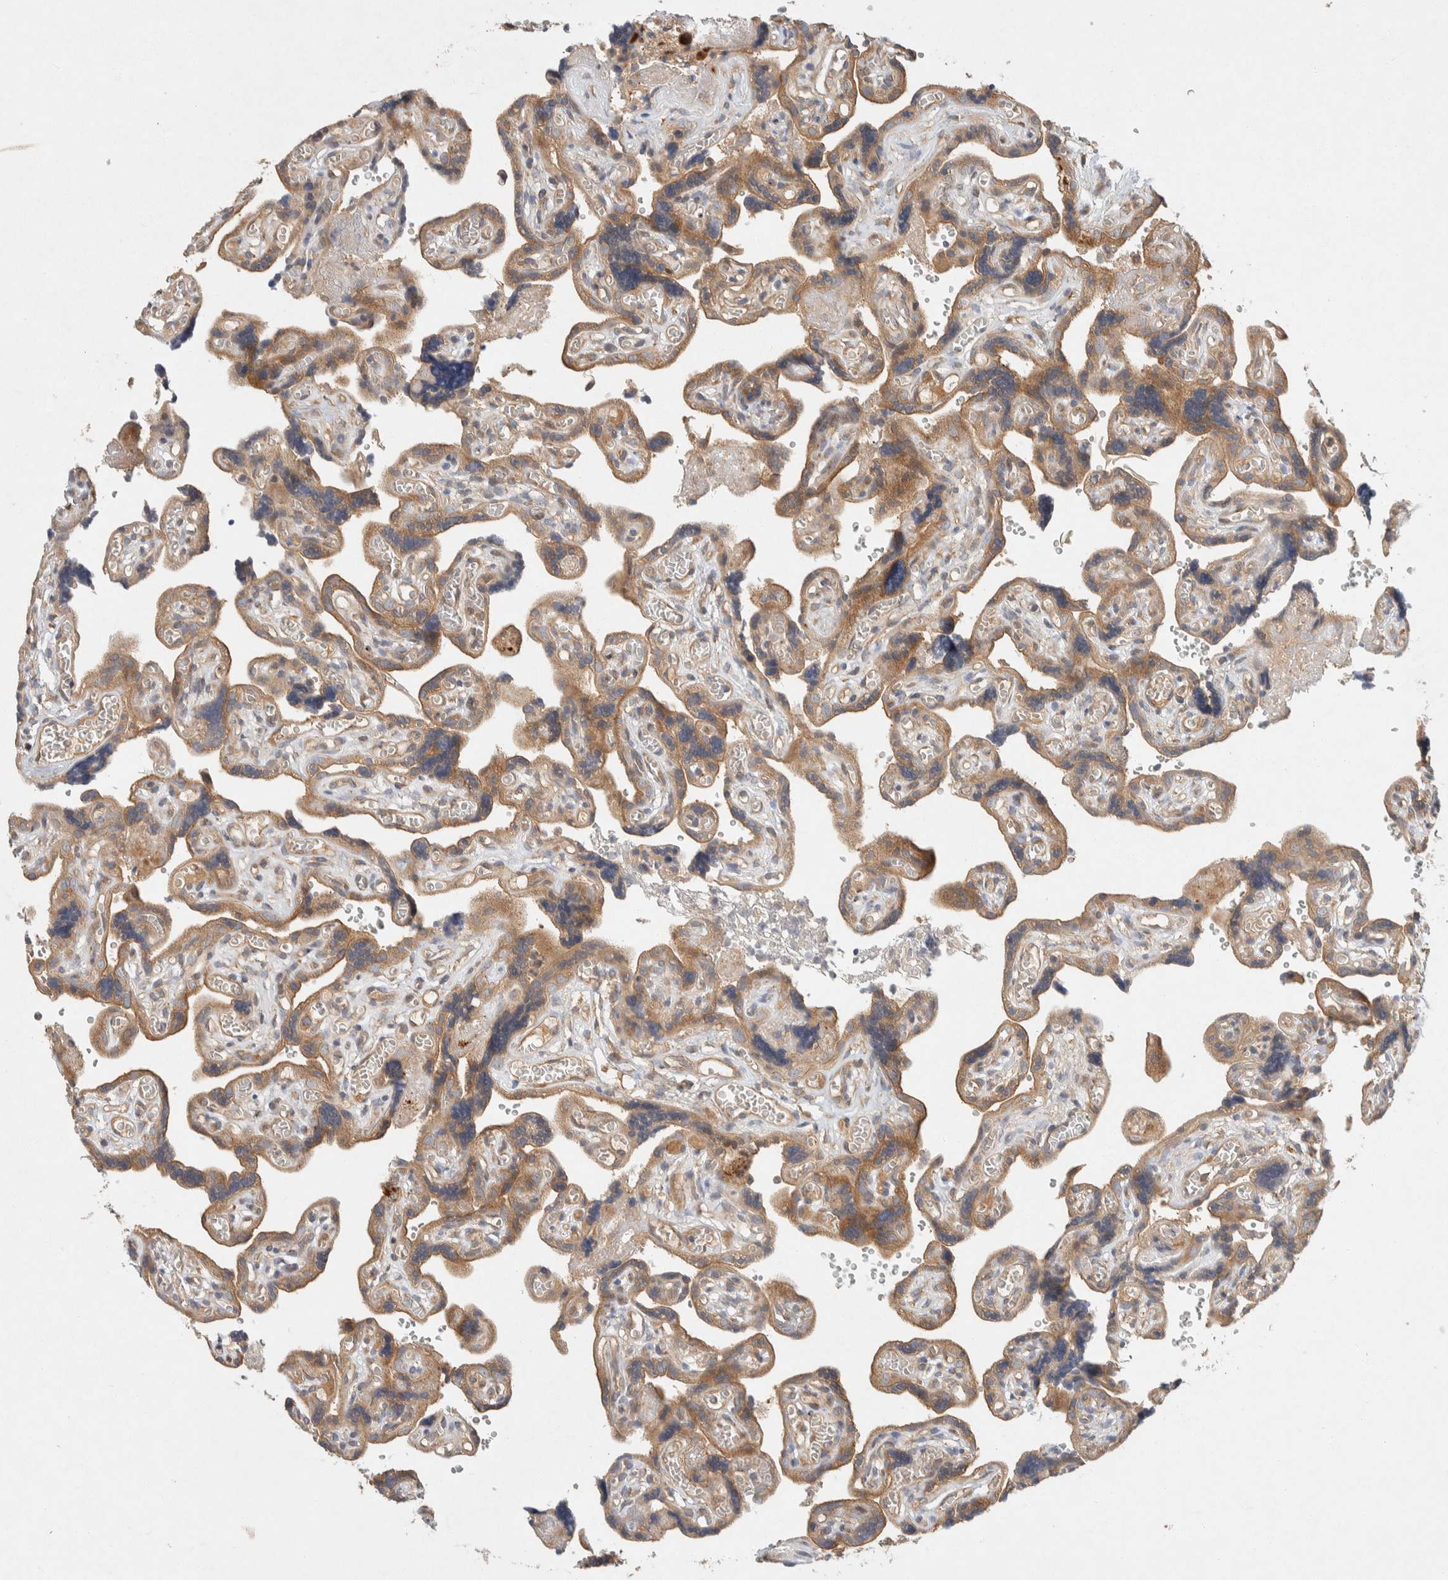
{"staining": {"intensity": "moderate", "quantity": ">75%", "location": "cytoplasmic/membranous"}, "tissue": "placenta", "cell_type": "Trophoblastic cells", "image_type": "normal", "snomed": [{"axis": "morphology", "description": "Normal tissue, NOS"}, {"axis": "topography", "description": "Placenta"}], "caption": "Immunohistochemistry (IHC) photomicrograph of normal placenta: human placenta stained using immunohistochemistry shows medium levels of moderate protein expression localized specifically in the cytoplasmic/membranous of trophoblastic cells, appearing as a cytoplasmic/membranous brown color.", "gene": "PXK", "patient": {"sex": "female", "age": 30}}